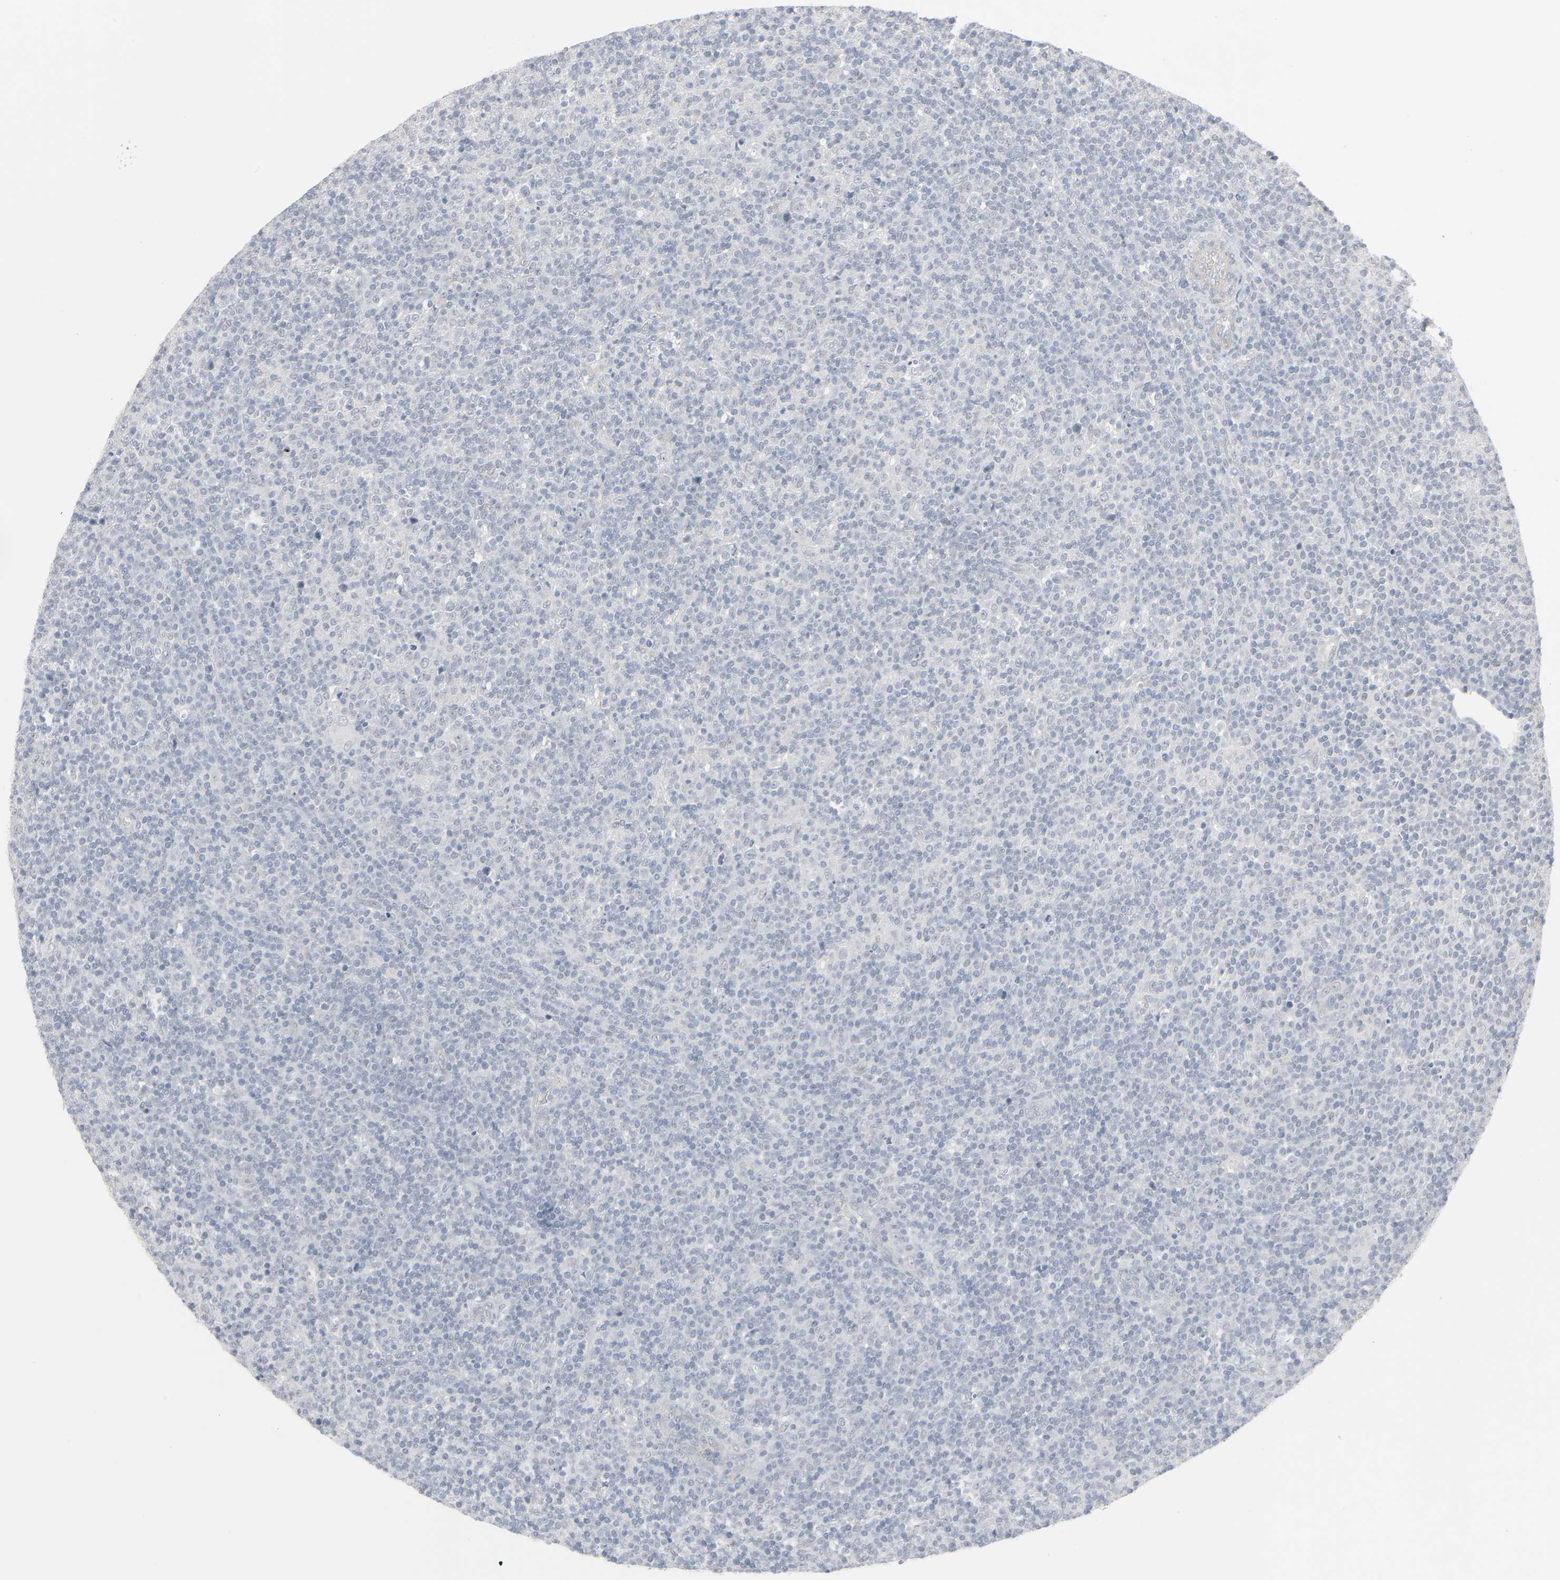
{"staining": {"intensity": "negative", "quantity": "none", "location": "none"}, "tissue": "lymphoma", "cell_type": "Tumor cells", "image_type": "cancer", "snomed": [{"axis": "morphology", "description": "Malignant lymphoma, non-Hodgkin's type, Low grade"}, {"axis": "topography", "description": "Lymph node"}], "caption": "Immunohistochemical staining of lymphoma displays no significant expression in tumor cells. The staining was performed using DAB (3,3'-diaminobenzidine) to visualize the protein expression in brown, while the nuclei were stained in blue with hematoxylin (Magnification: 20x).", "gene": "NEUROD1", "patient": {"sex": "male", "age": 70}}